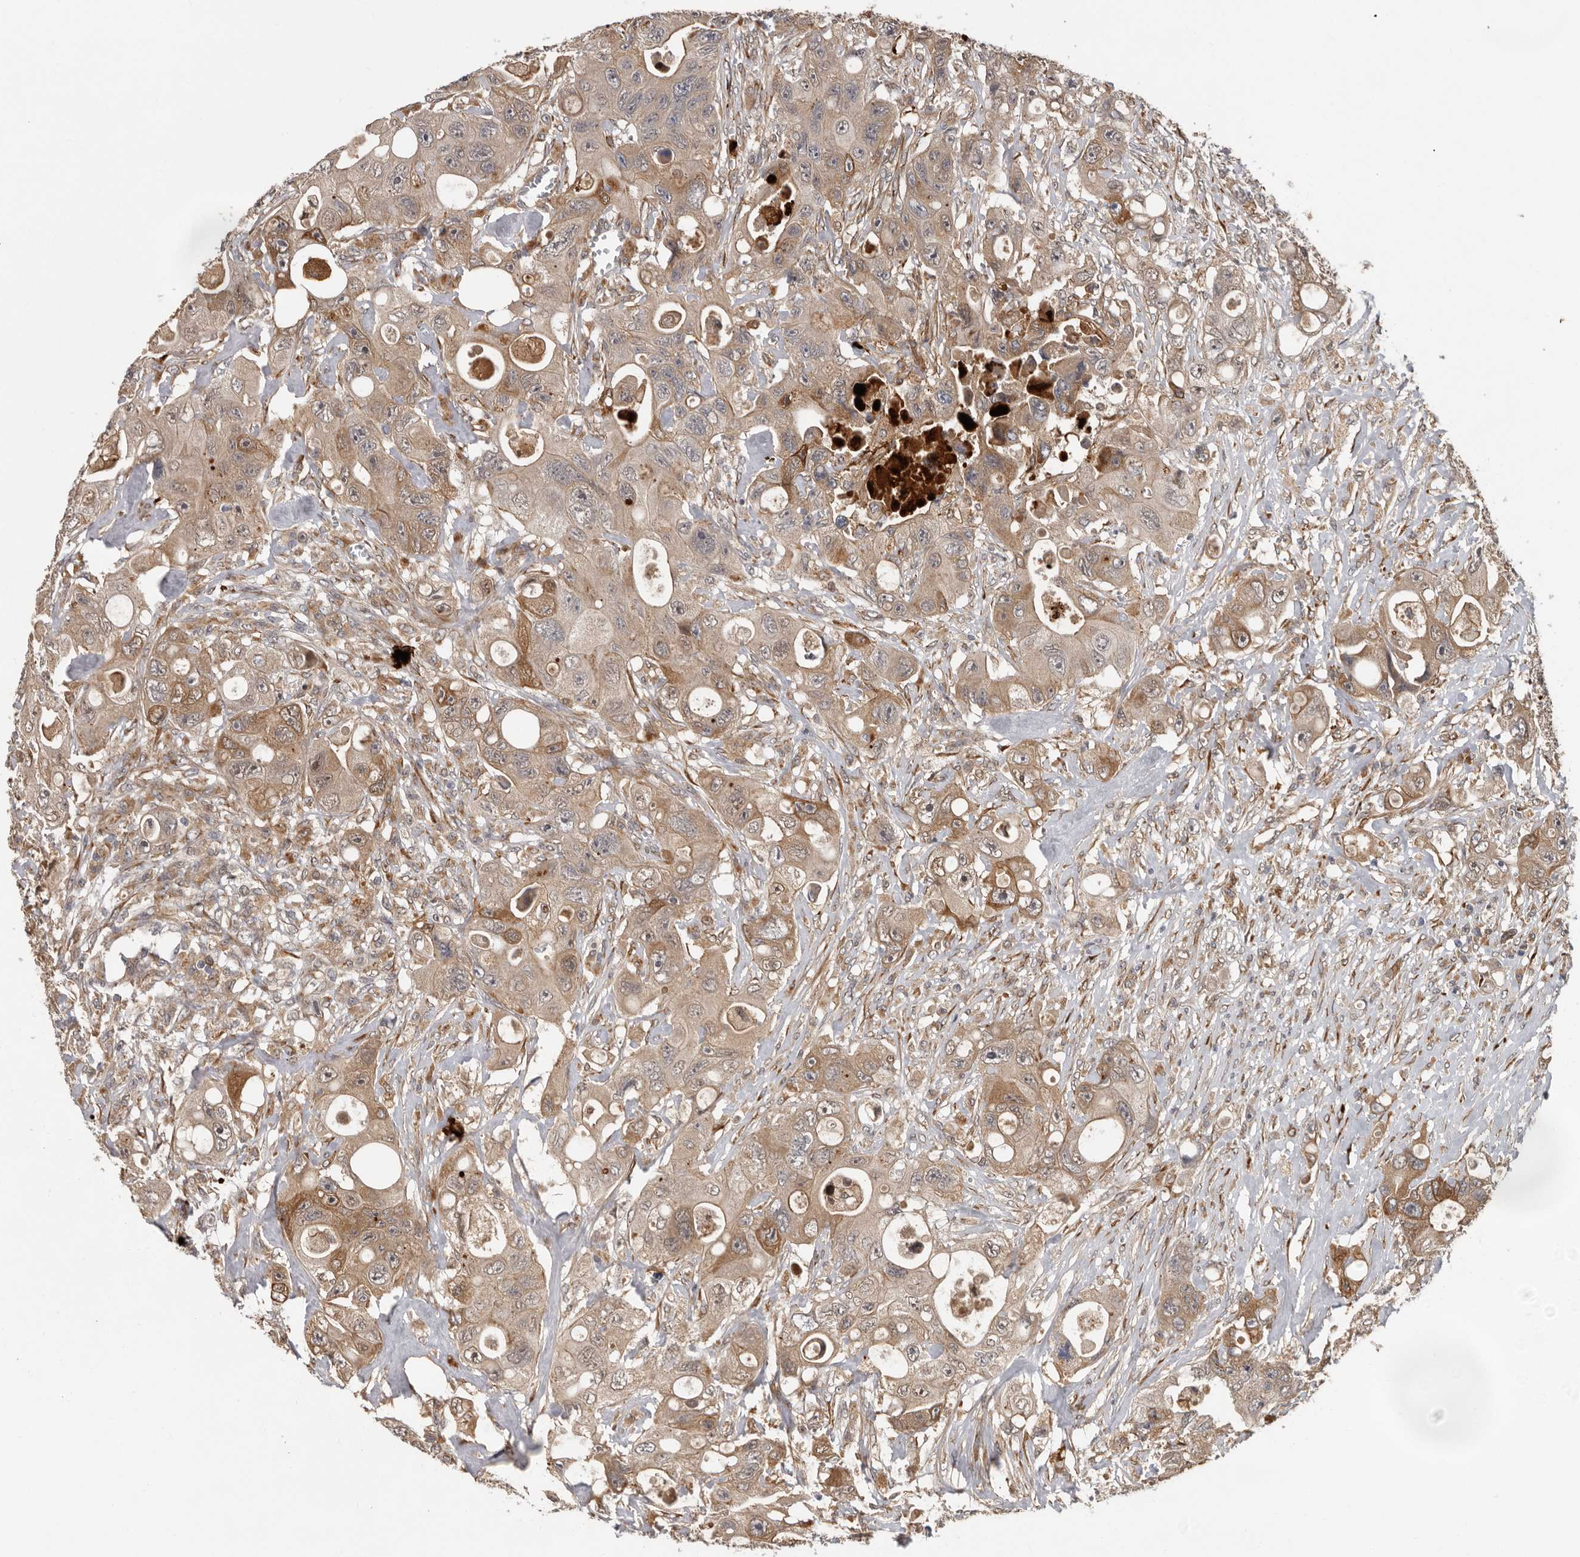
{"staining": {"intensity": "moderate", "quantity": ">75%", "location": "cytoplasmic/membranous"}, "tissue": "colorectal cancer", "cell_type": "Tumor cells", "image_type": "cancer", "snomed": [{"axis": "morphology", "description": "Adenocarcinoma, NOS"}, {"axis": "topography", "description": "Colon"}], "caption": "Brown immunohistochemical staining in human adenocarcinoma (colorectal) demonstrates moderate cytoplasmic/membranous staining in approximately >75% of tumor cells. The staining is performed using DAB brown chromogen to label protein expression. The nuclei are counter-stained blue using hematoxylin.", "gene": "MTF1", "patient": {"sex": "female", "age": 46}}